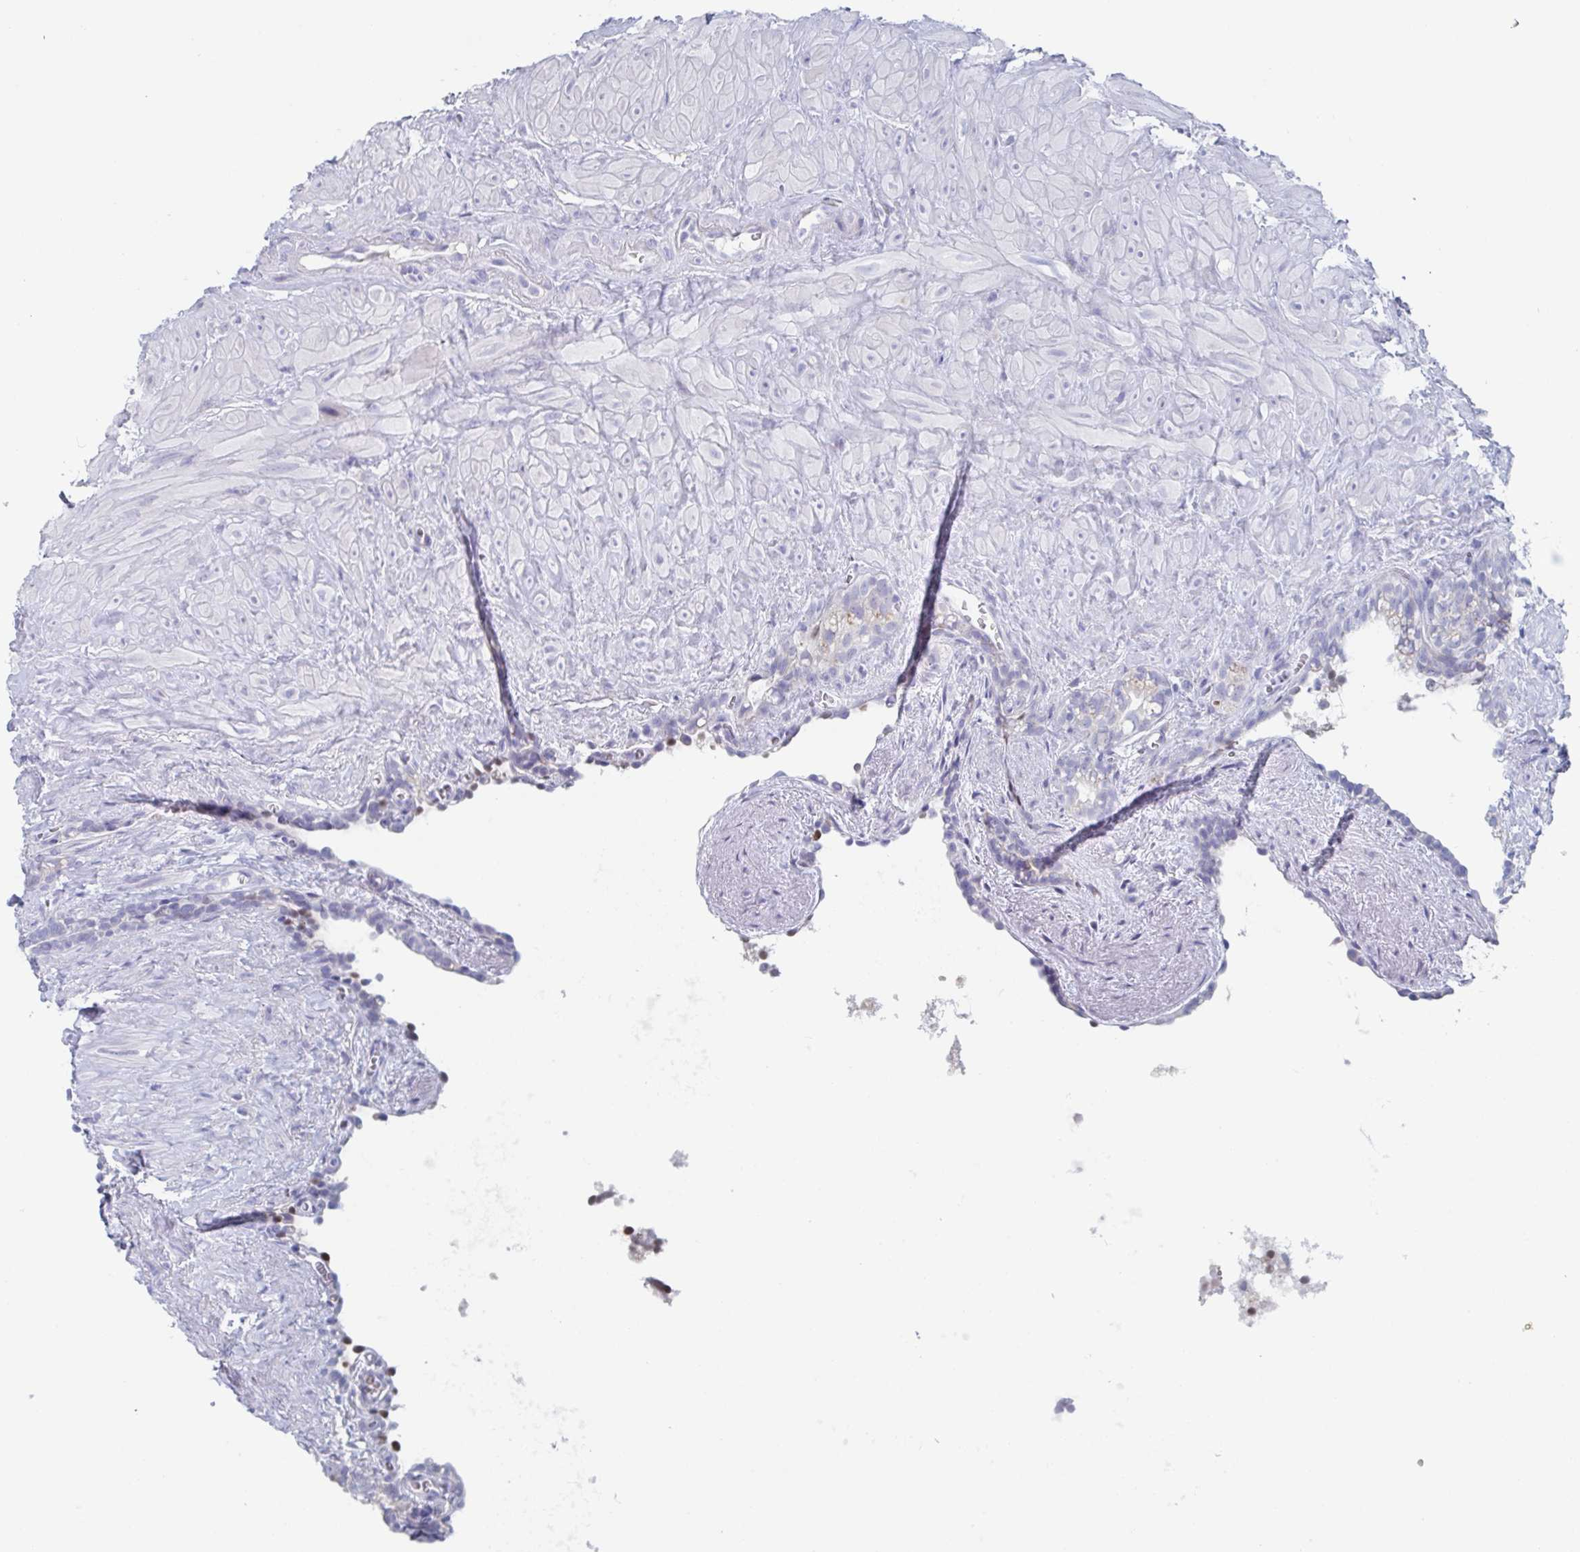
{"staining": {"intensity": "negative", "quantity": "none", "location": "none"}, "tissue": "seminal vesicle", "cell_type": "Glandular cells", "image_type": "normal", "snomed": [{"axis": "morphology", "description": "Normal tissue, NOS"}, {"axis": "topography", "description": "Seminal veicle"}], "caption": "Immunohistochemistry image of normal seminal vesicle: seminal vesicle stained with DAB shows no significant protein staining in glandular cells.", "gene": "NT5C3B", "patient": {"sex": "male", "age": 76}}